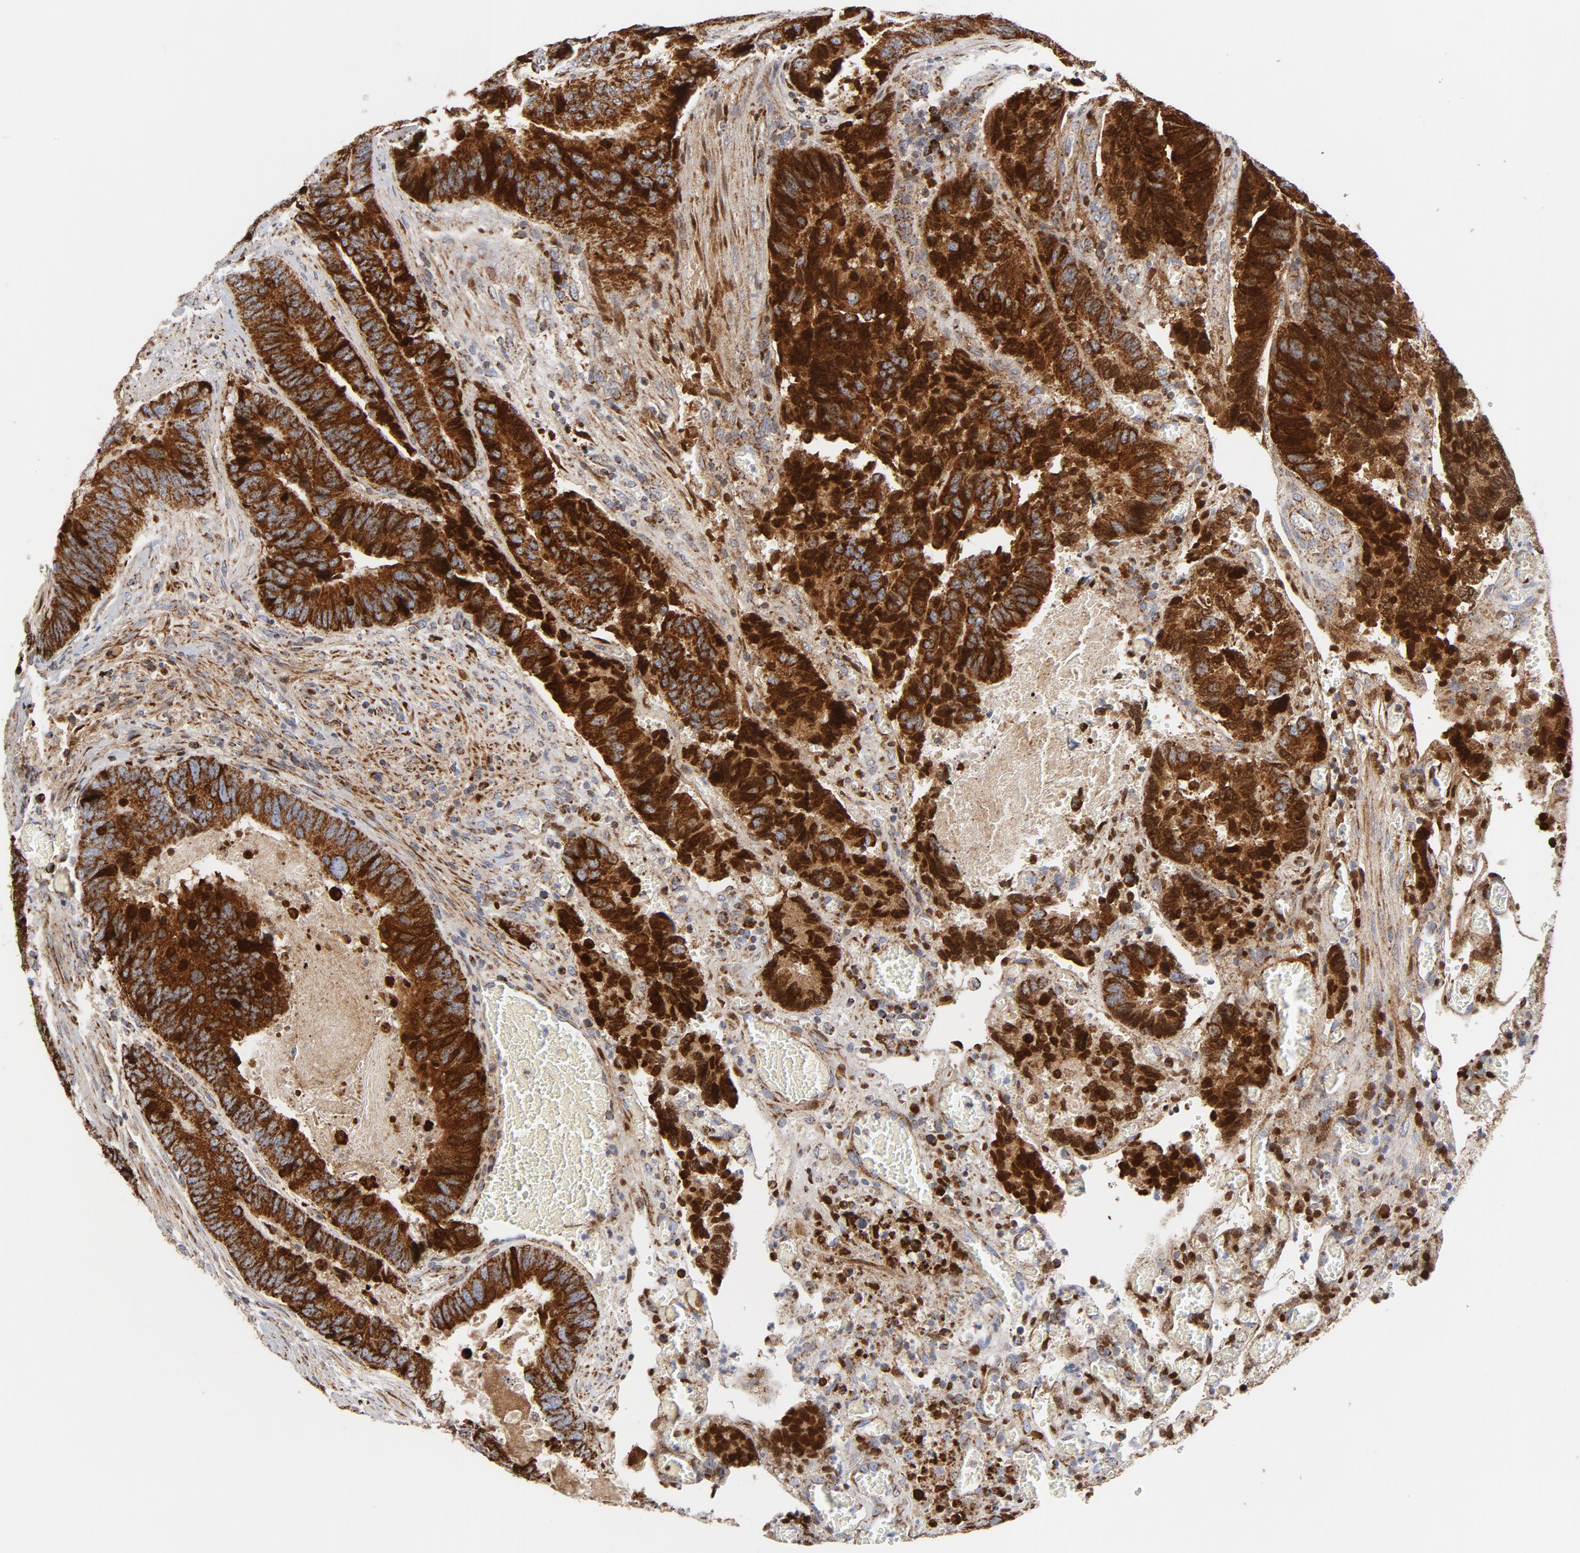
{"staining": {"intensity": "strong", "quantity": ">75%", "location": "cytoplasmic/membranous"}, "tissue": "colorectal cancer", "cell_type": "Tumor cells", "image_type": "cancer", "snomed": [{"axis": "morphology", "description": "Adenocarcinoma, NOS"}, {"axis": "topography", "description": "Colon"}], "caption": "Immunohistochemistry (DAB (3,3'-diaminobenzidine)) staining of human adenocarcinoma (colorectal) demonstrates strong cytoplasmic/membranous protein positivity in about >75% of tumor cells.", "gene": "CYCS", "patient": {"sex": "male", "age": 72}}